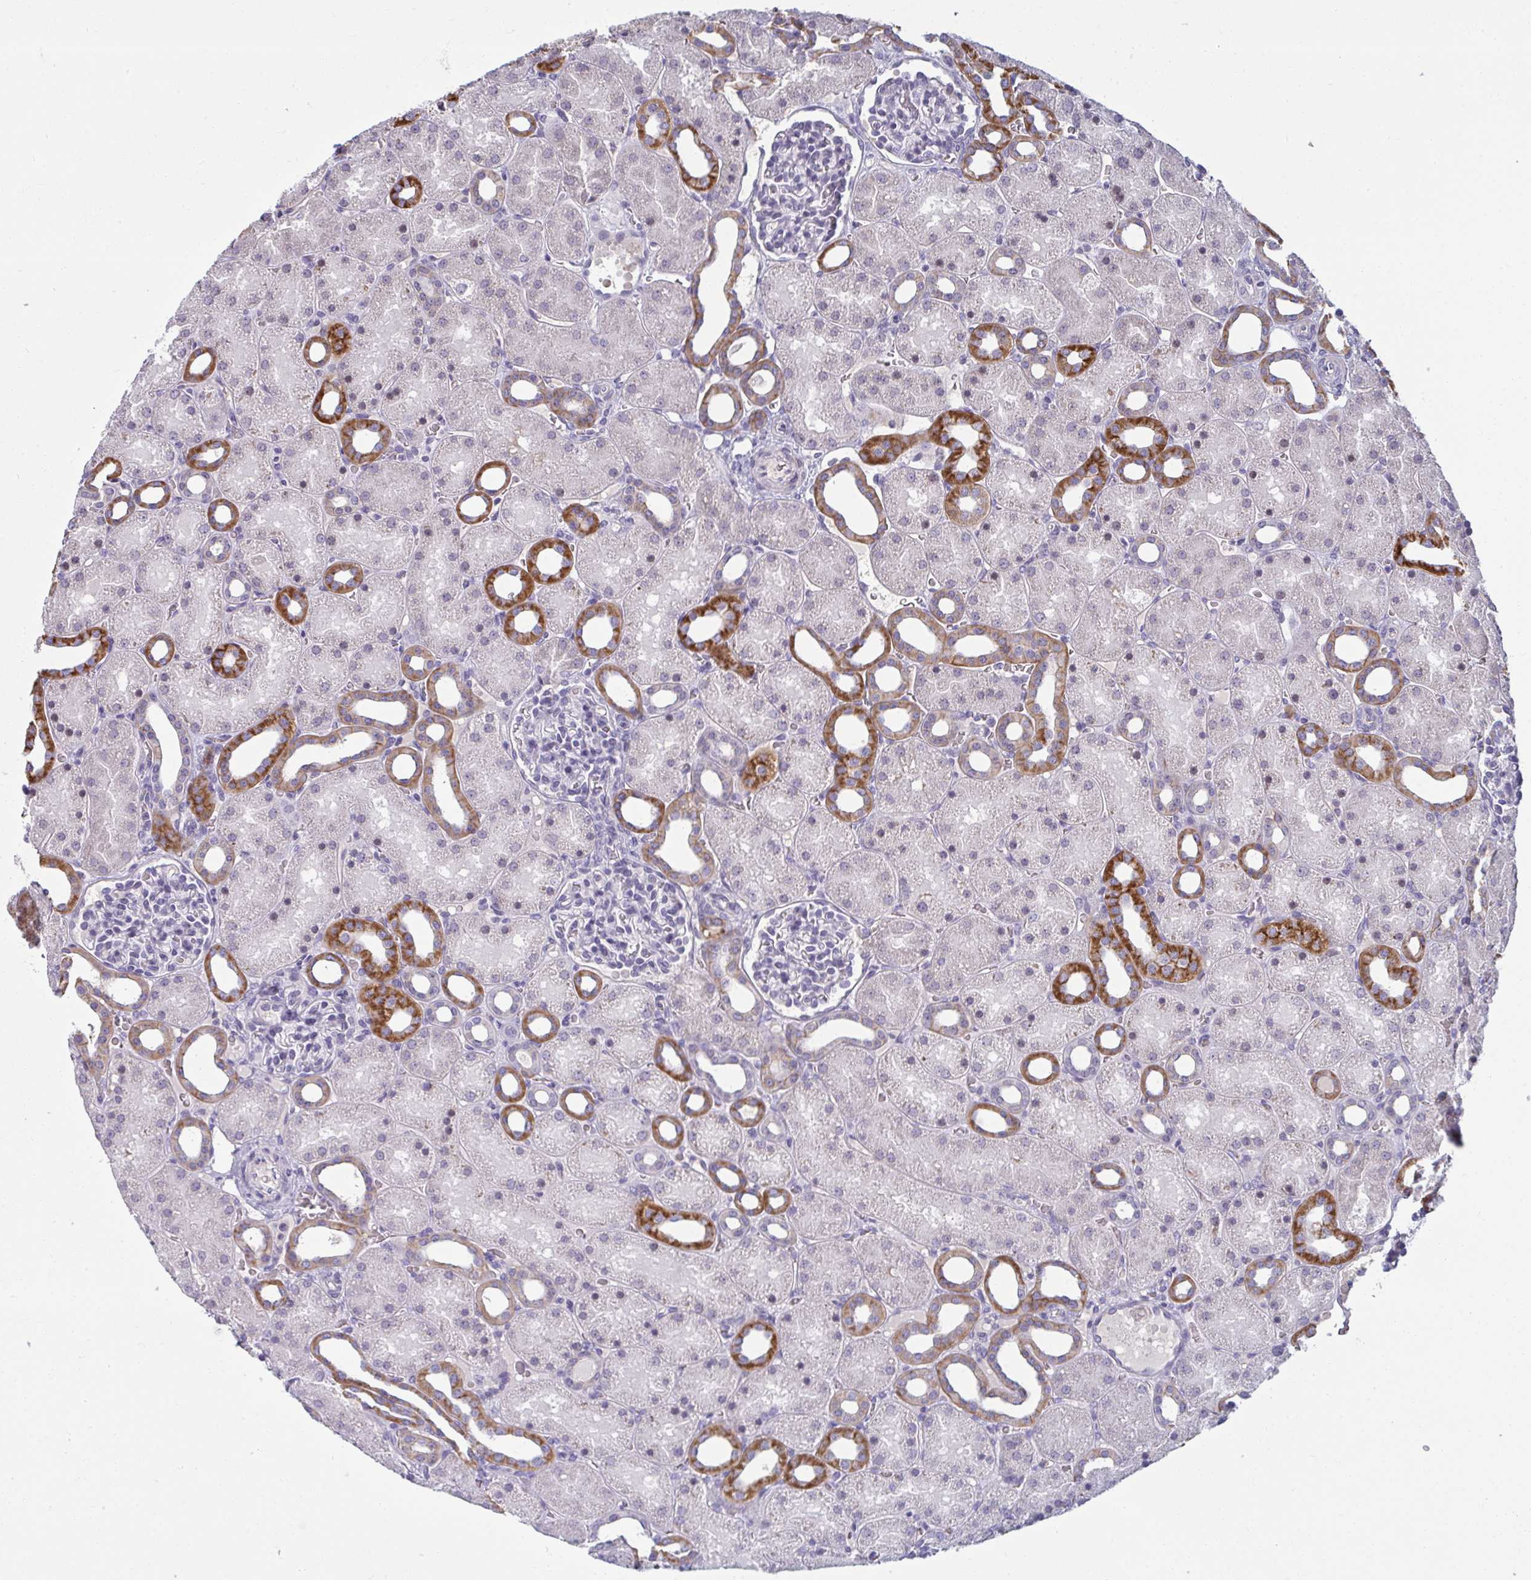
{"staining": {"intensity": "negative", "quantity": "none", "location": "none"}, "tissue": "kidney", "cell_type": "Cells in glomeruli", "image_type": "normal", "snomed": [{"axis": "morphology", "description": "Normal tissue, NOS"}, {"axis": "topography", "description": "Kidney"}], "caption": "The image exhibits no significant expression in cells in glomeruli of kidney. Brightfield microscopy of IHC stained with DAB (brown) and hematoxylin (blue), captured at high magnification.", "gene": "RNASEH1", "patient": {"sex": "male", "age": 2}}